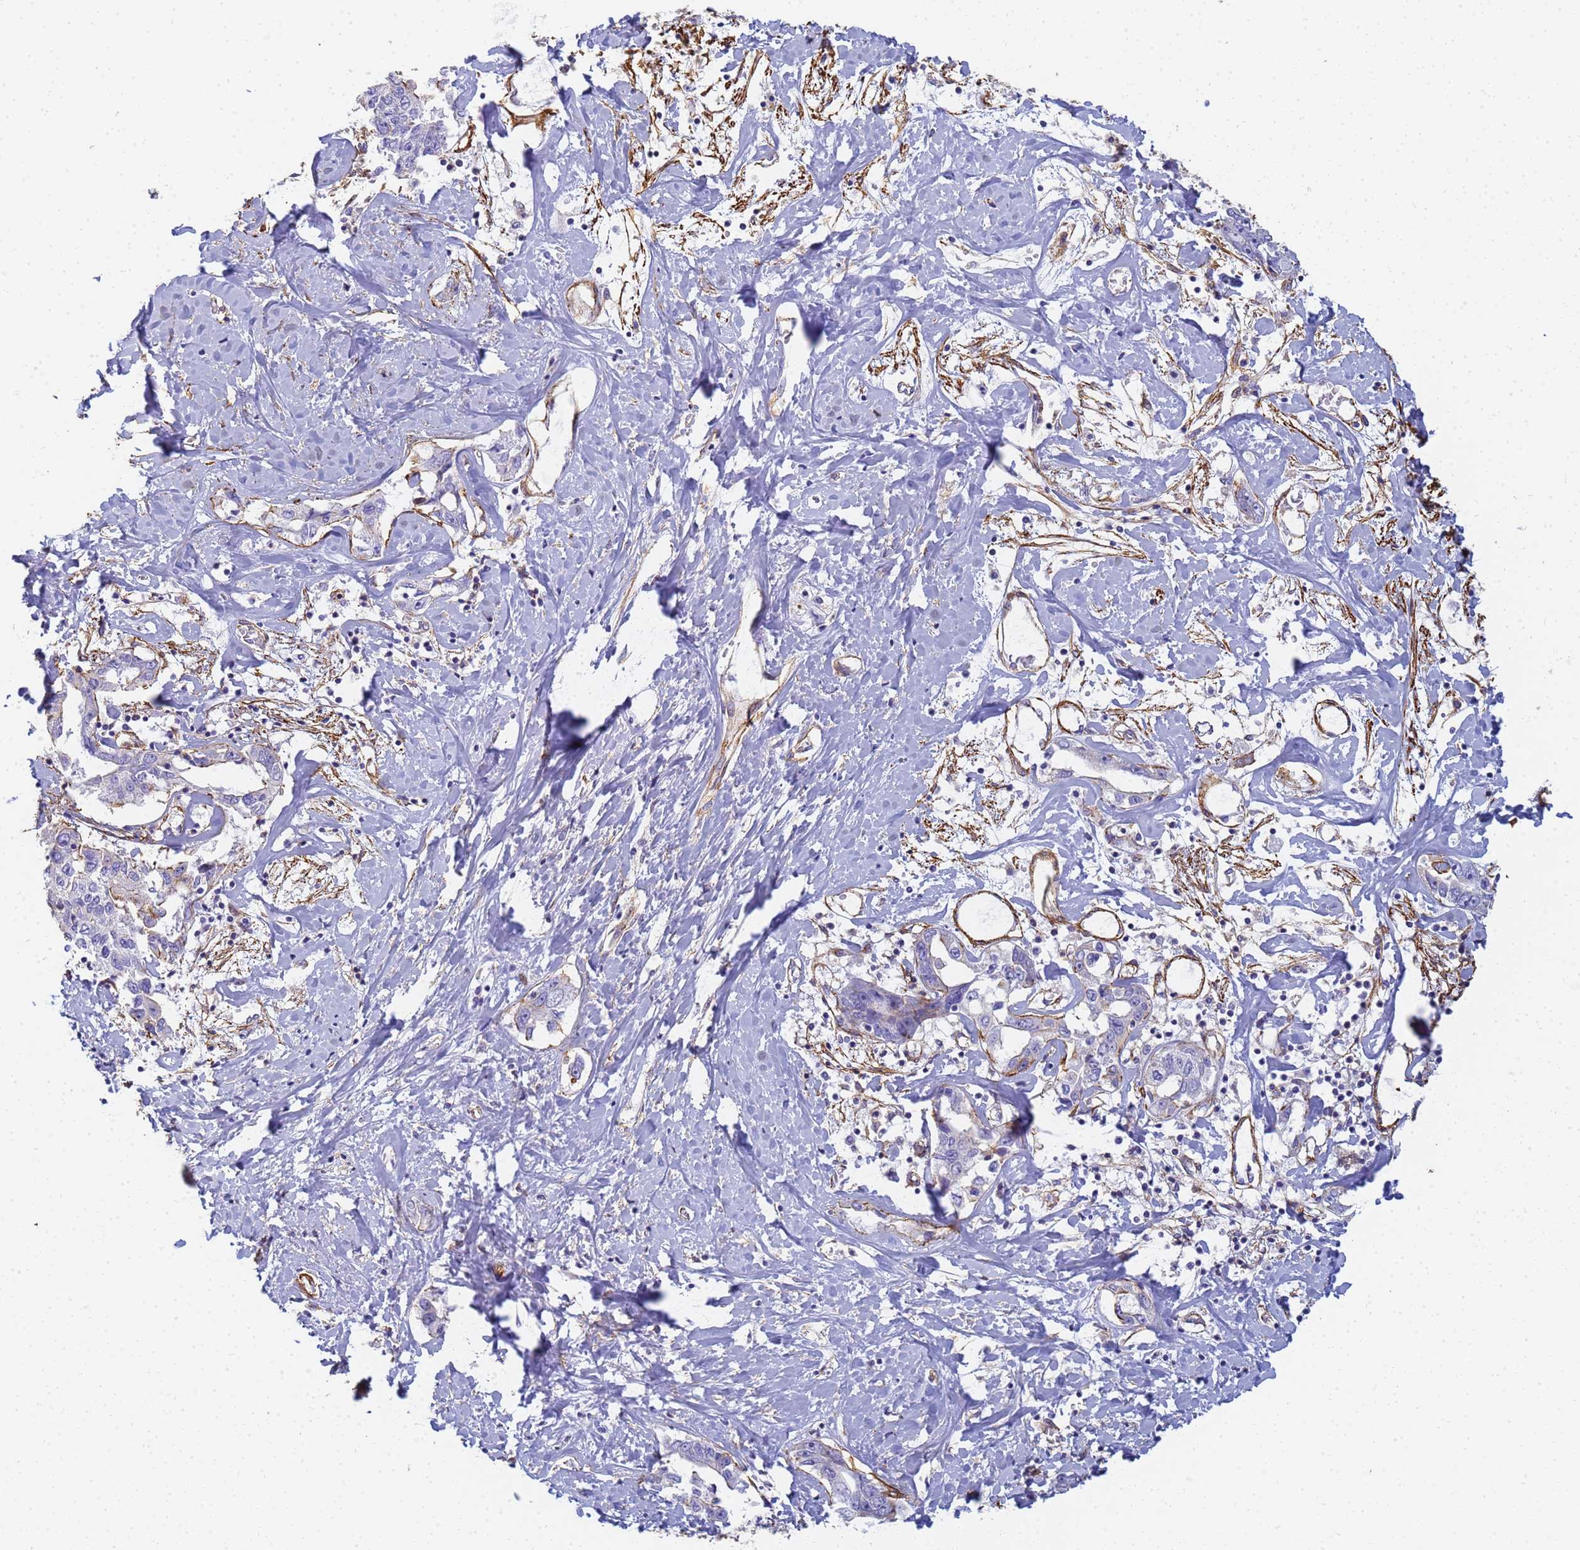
{"staining": {"intensity": "moderate", "quantity": "<25%", "location": "cytoplasmic/membranous"}, "tissue": "liver cancer", "cell_type": "Tumor cells", "image_type": "cancer", "snomed": [{"axis": "morphology", "description": "Cholangiocarcinoma"}, {"axis": "topography", "description": "Liver"}], "caption": "This is an image of immunohistochemistry staining of liver cancer (cholangiocarcinoma), which shows moderate staining in the cytoplasmic/membranous of tumor cells.", "gene": "TPM1", "patient": {"sex": "male", "age": 59}}